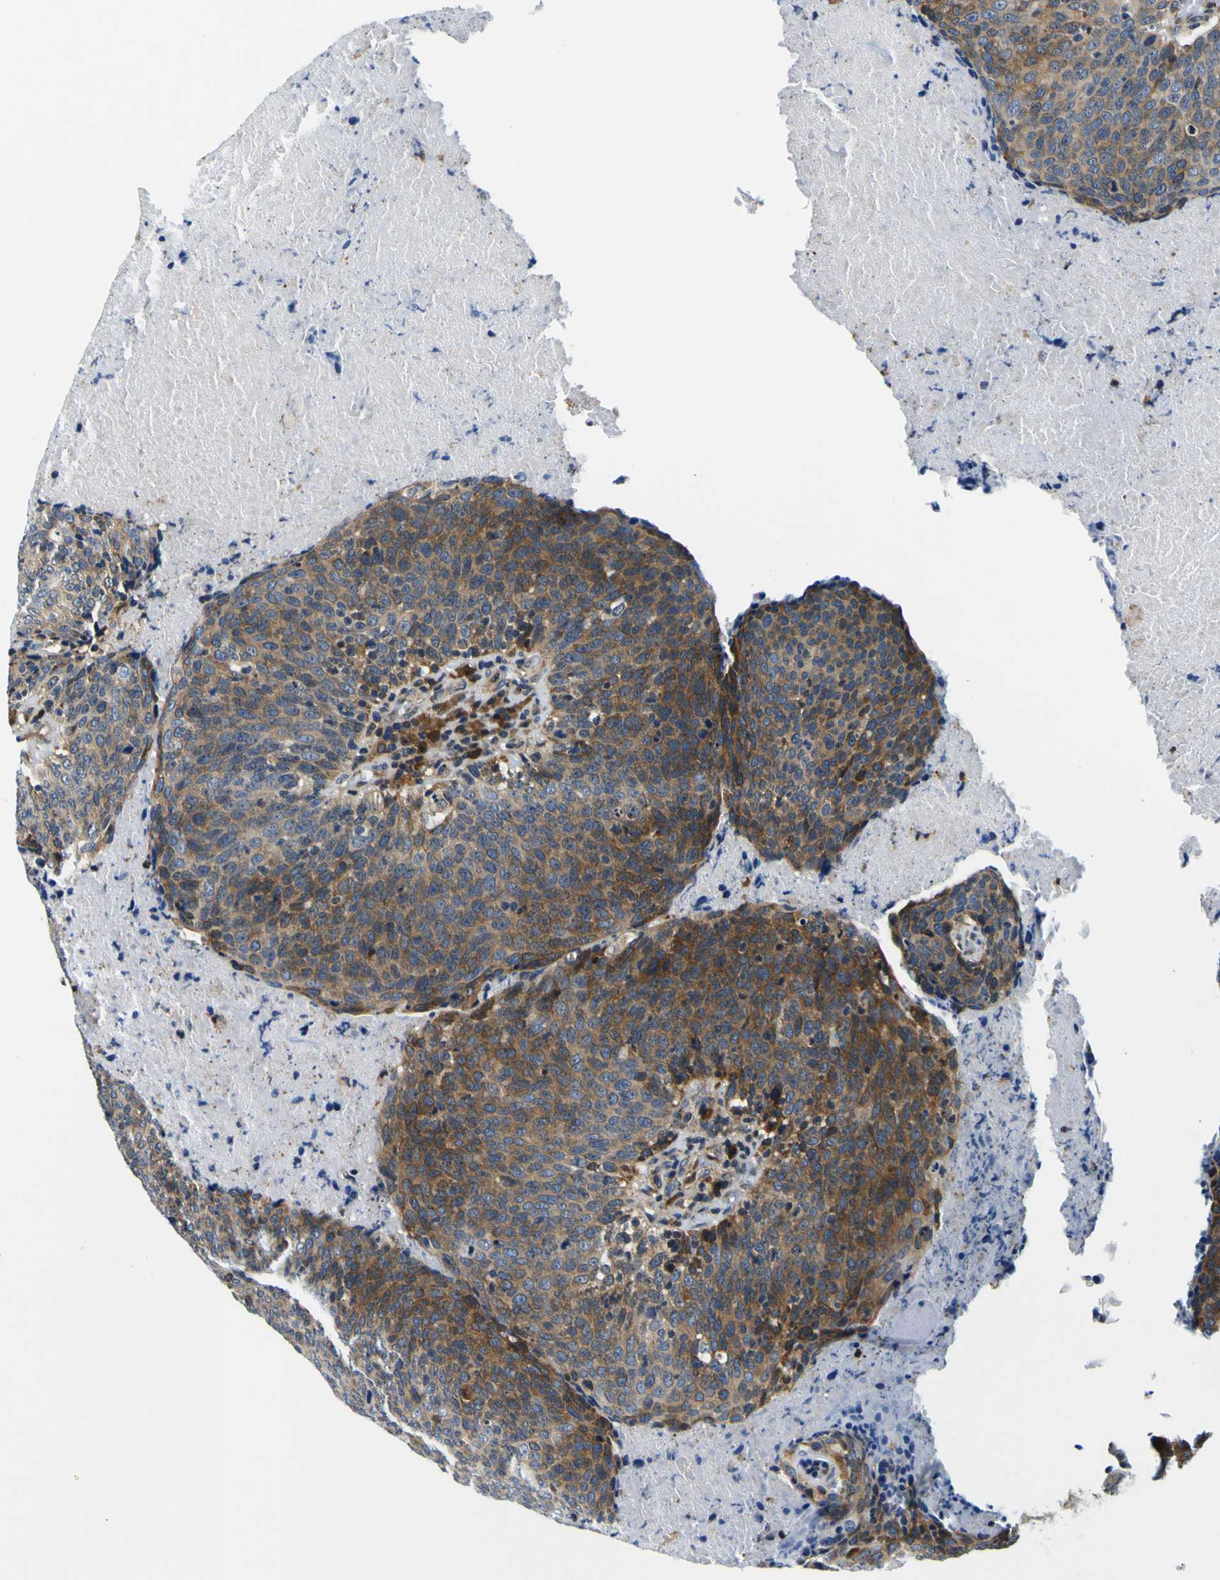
{"staining": {"intensity": "moderate", "quantity": "25%-75%", "location": "cytoplasmic/membranous"}, "tissue": "head and neck cancer", "cell_type": "Tumor cells", "image_type": "cancer", "snomed": [{"axis": "morphology", "description": "Squamous cell carcinoma, NOS"}, {"axis": "morphology", "description": "Squamous cell carcinoma, metastatic, NOS"}, {"axis": "topography", "description": "Lymph node"}, {"axis": "topography", "description": "Head-Neck"}], "caption": "Moderate cytoplasmic/membranous staining for a protein is seen in approximately 25%-75% of tumor cells of head and neck cancer using IHC.", "gene": "NLRP3", "patient": {"sex": "male", "age": 62}}